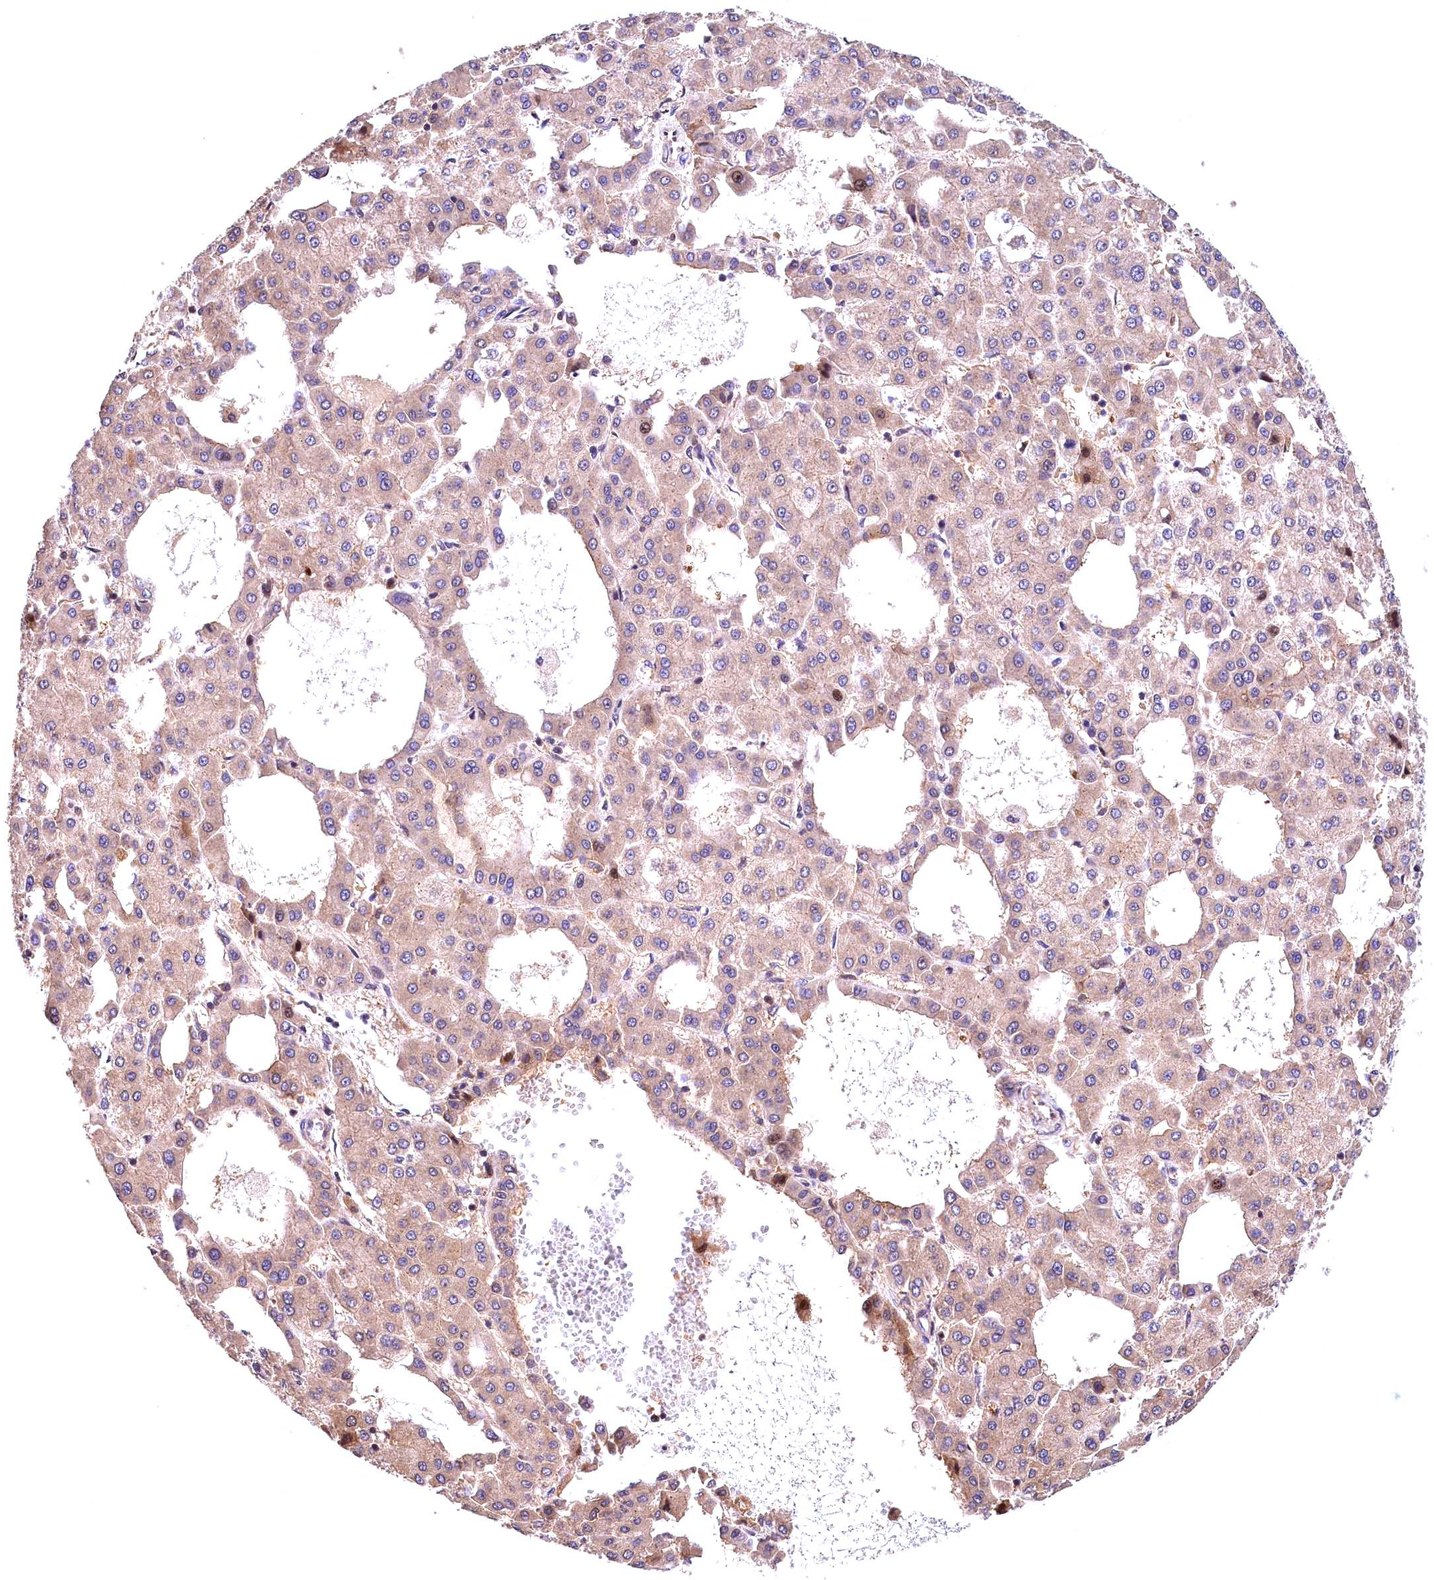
{"staining": {"intensity": "weak", "quantity": "25%-75%", "location": "cytoplasmic/membranous"}, "tissue": "liver cancer", "cell_type": "Tumor cells", "image_type": "cancer", "snomed": [{"axis": "morphology", "description": "Carcinoma, Hepatocellular, NOS"}, {"axis": "topography", "description": "Liver"}], "caption": "An immunohistochemistry histopathology image of neoplastic tissue is shown. Protein staining in brown shows weak cytoplasmic/membranous positivity in liver cancer (hepatocellular carcinoma) within tumor cells.", "gene": "NAIP", "patient": {"sex": "male", "age": 47}}